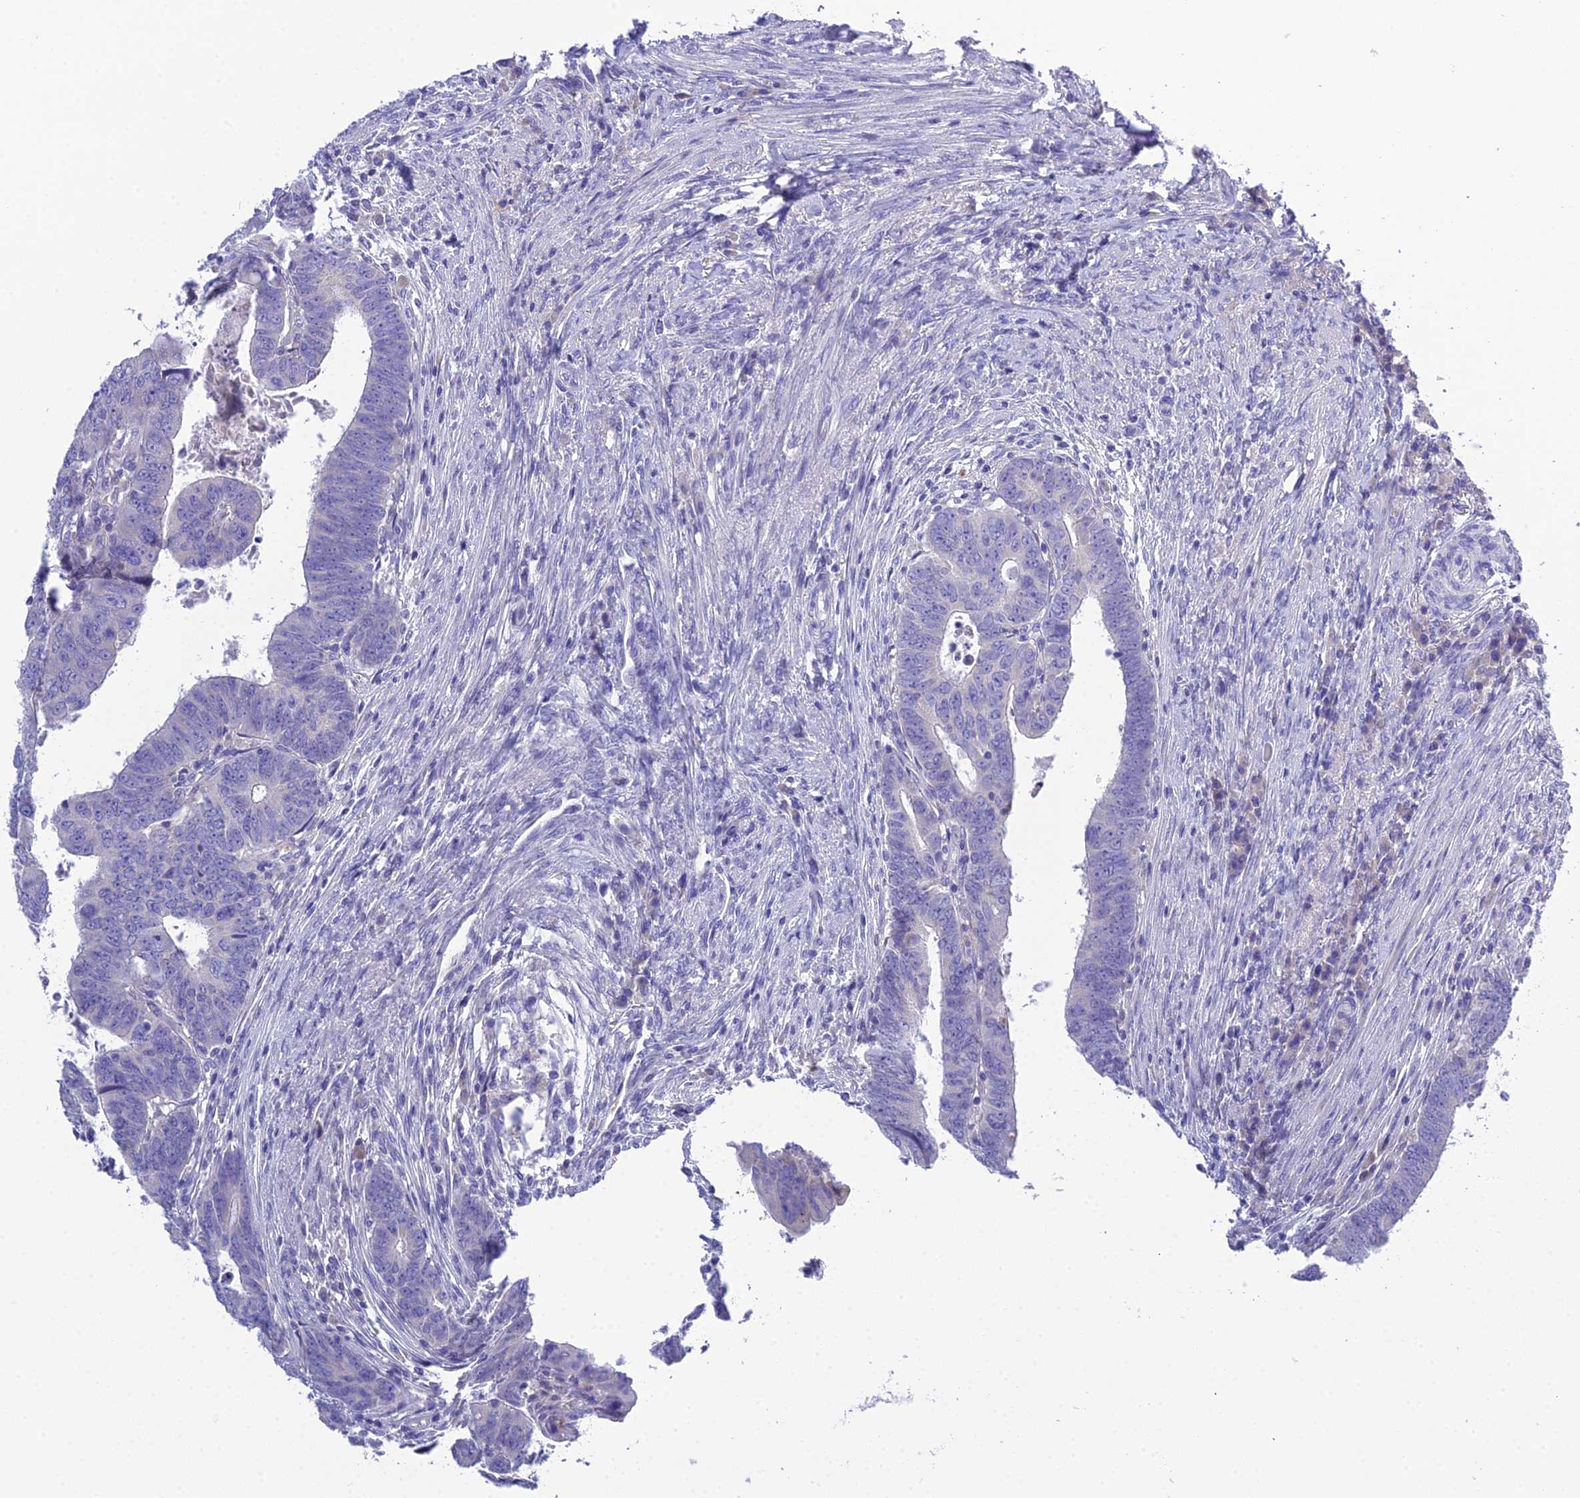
{"staining": {"intensity": "negative", "quantity": "none", "location": "none"}, "tissue": "colorectal cancer", "cell_type": "Tumor cells", "image_type": "cancer", "snomed": [{"axis": "morphology", "description": "Normal tissue, NOS"}, {"axis": "morphology", "description": "Adenocarcinoma, NOS"}, {"axis": "topography", "description": "Rectum"}], "caption": "There is no significant positivity in tumor cells of colorectal adenocarcinoma.", "gene": "KIAA0408", "patient": {"sex": "female", "age": 65}}